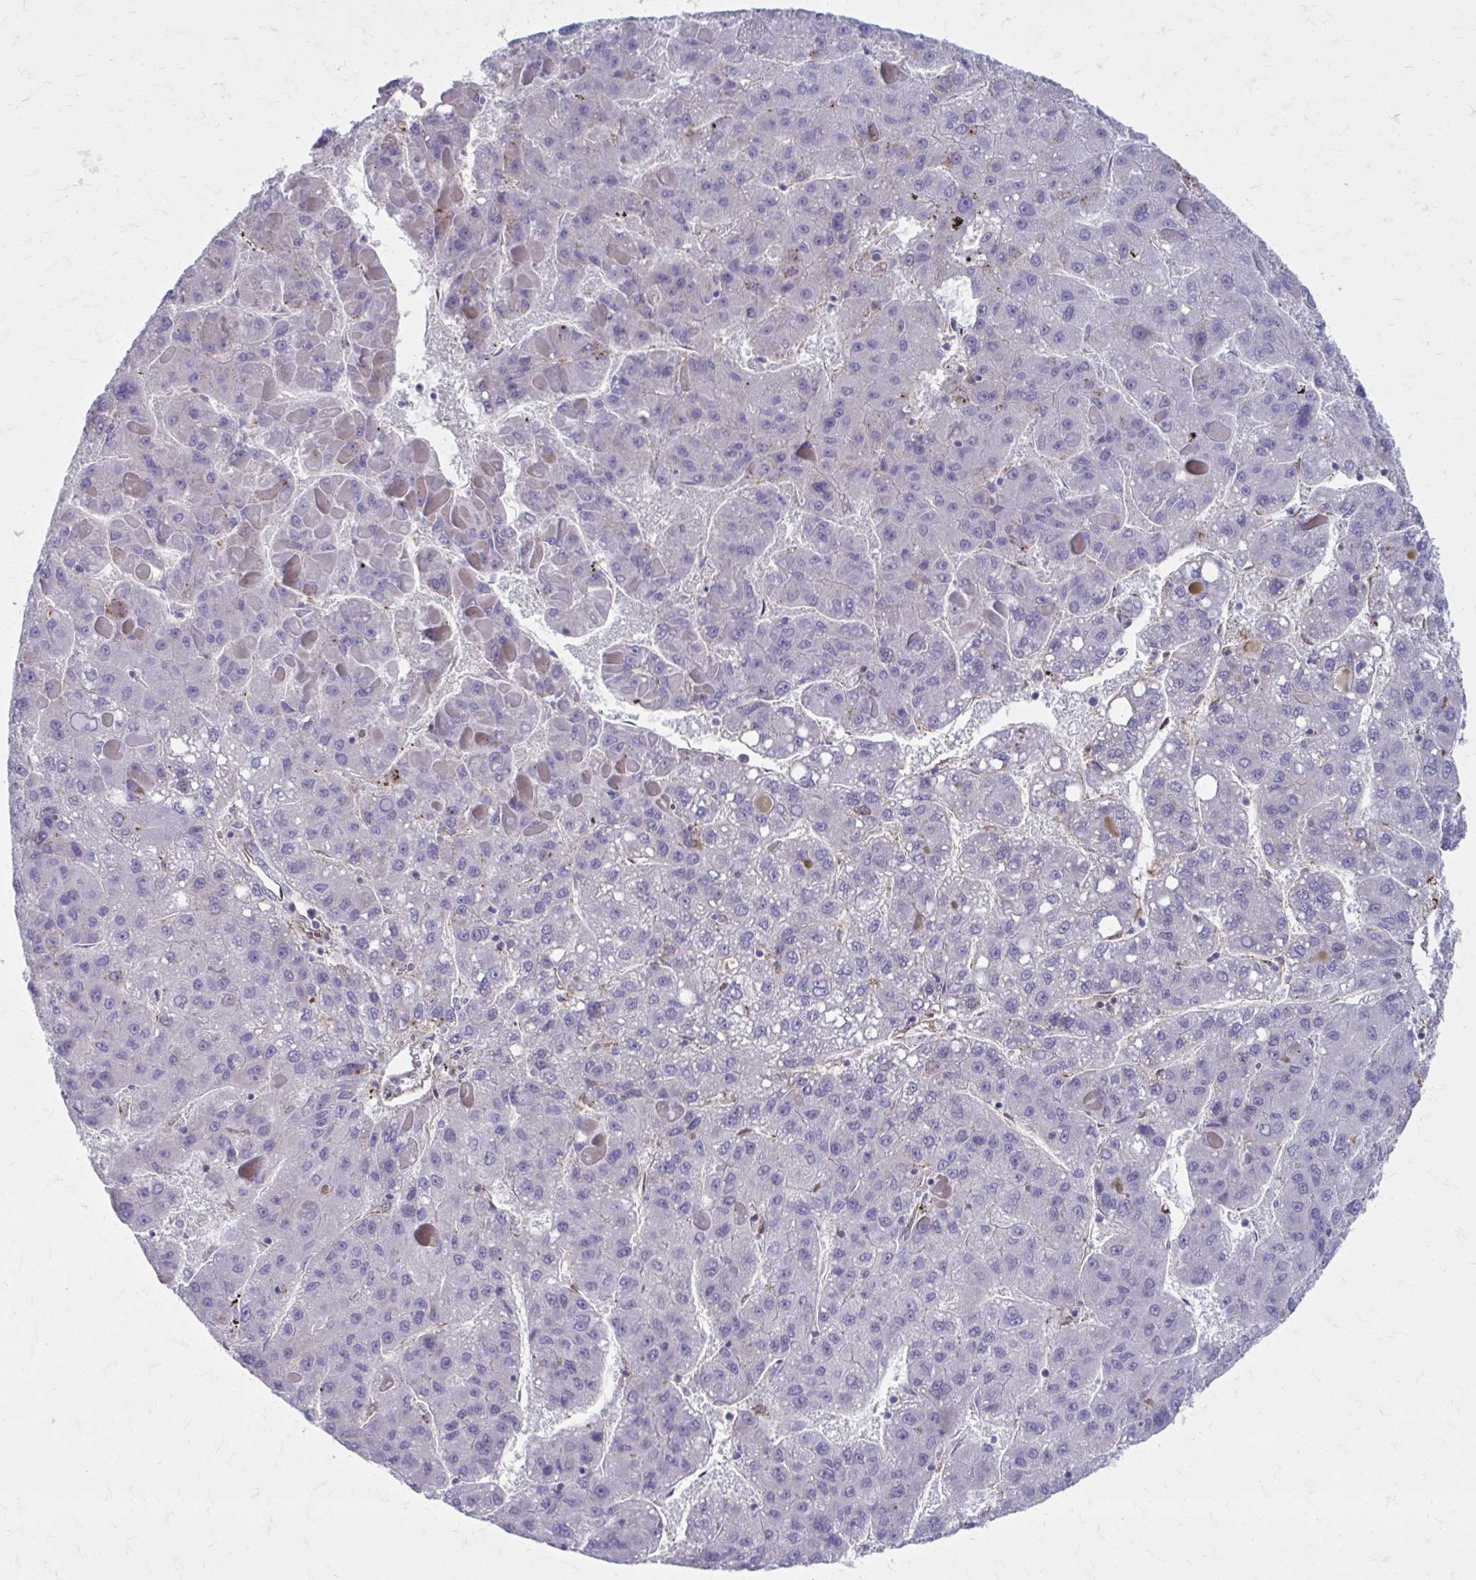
{"staining": {"intensity": "negative", "quantity": "none", "location": "none"}, "tissue": "liver cancer", "cell_type": "Tumor cells", "image_type": "cancer", "snomed": [{"axis": "morphology", "description": "Carcinoma, Hepatocellular, NOS"}, {"axis": "topography", "description": "Liver"}], "caption": "Immunohistochemistry (IHC) of human liver cancer (hepatocellular carcinoma) exhibits no positivity in tumor cells.", "gene": "MMP14", "patient": {"sex": "female", "age": 82}}